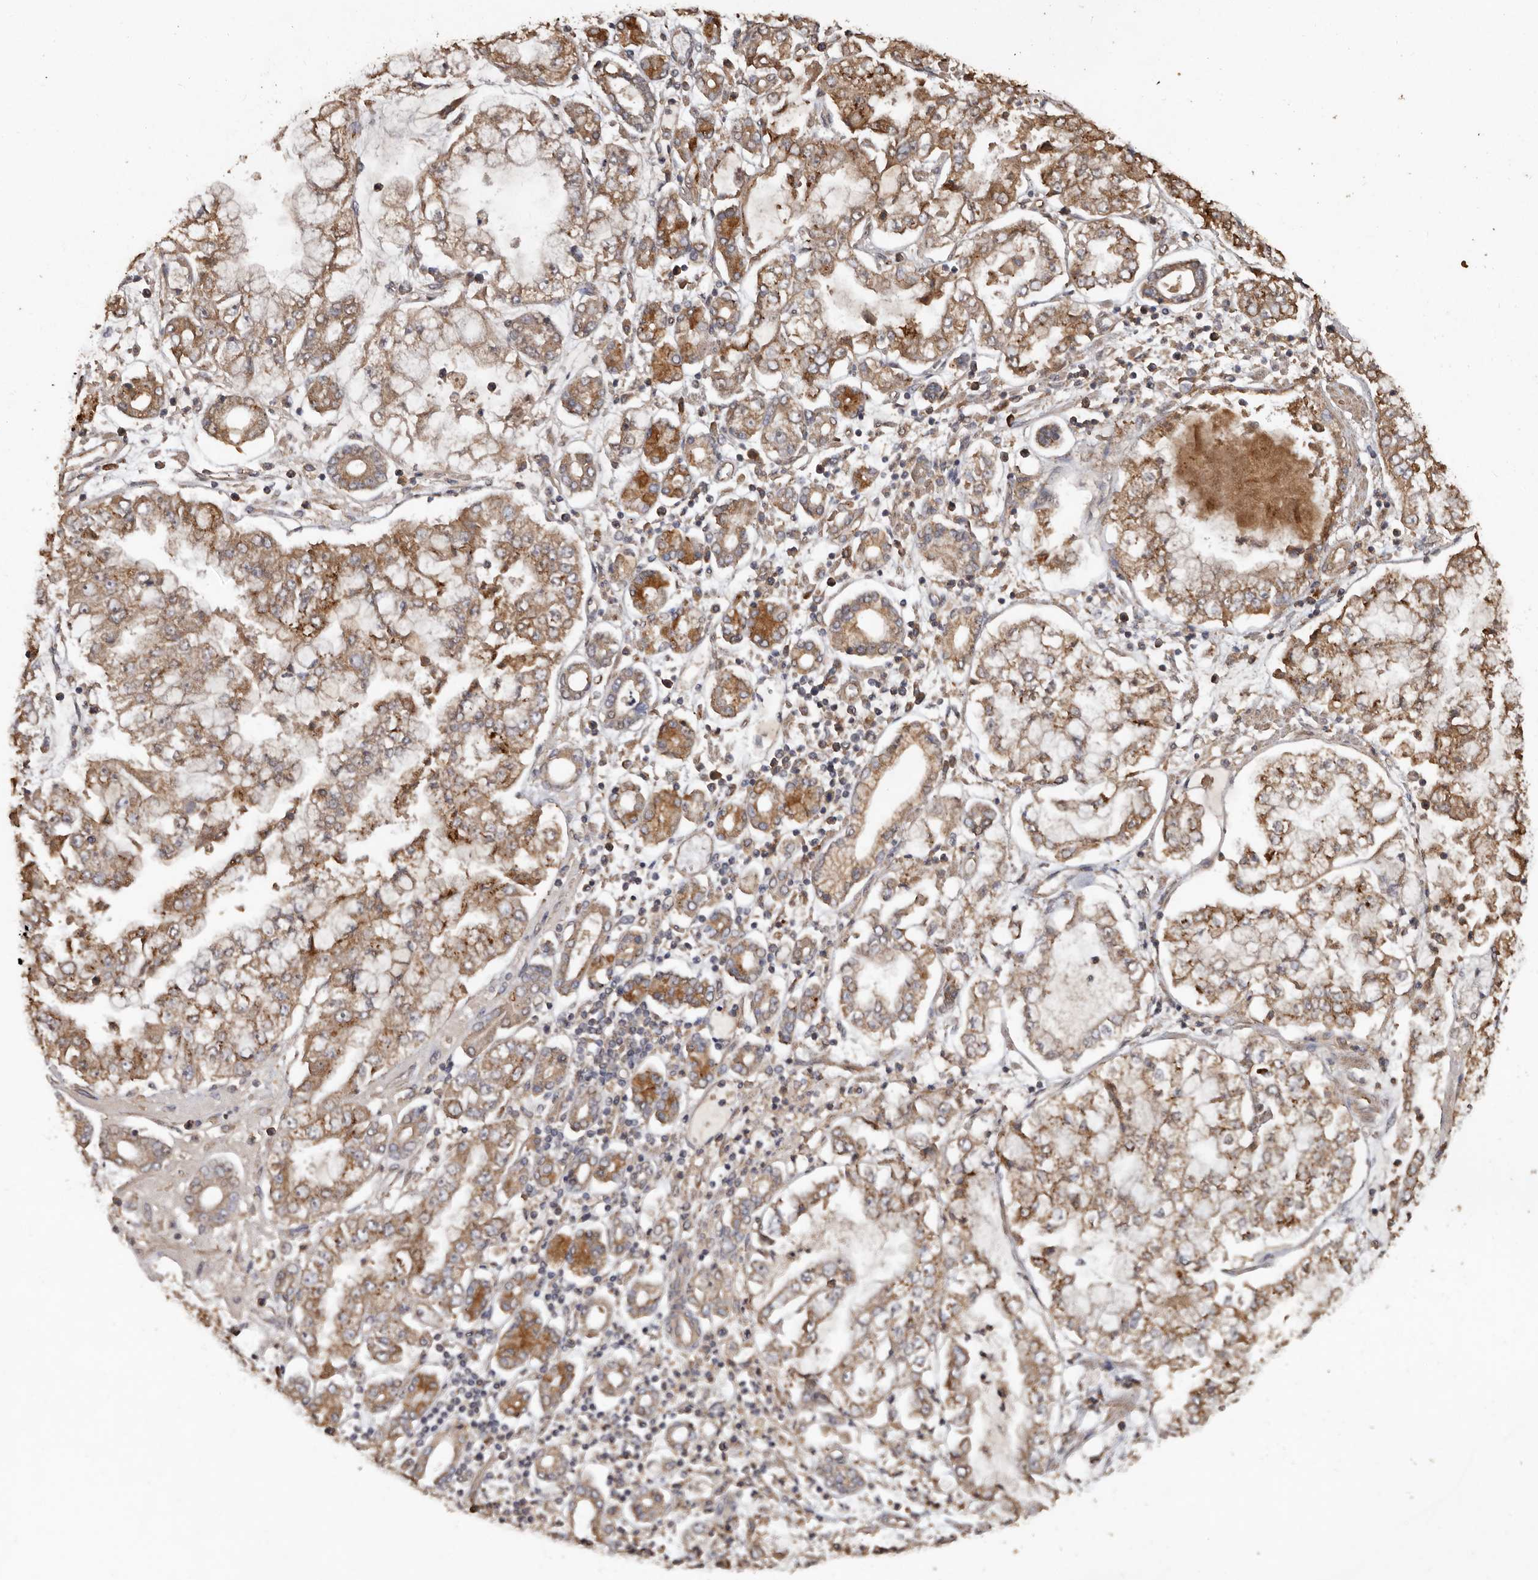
{"staining": {"intensity": "moderate", "quantity": ">75%", "location": "cytoplasmic/membranous"}, "tissue": "stomach cancer", "cell_type": "Tumor cells", "image_type": "cancer", "snomed": [{"axis": "morphology", "description": "Adenocarcinoma, NOS"}, {"axis": "topography", "description": "Stomach"}], "caption": "Stomach cancer stained for a protein shows moderate cytoplasmic/membranous positivity in tumor cells.", "gene": "FLCN", "patient": {"sex": "male", "age": 76}}